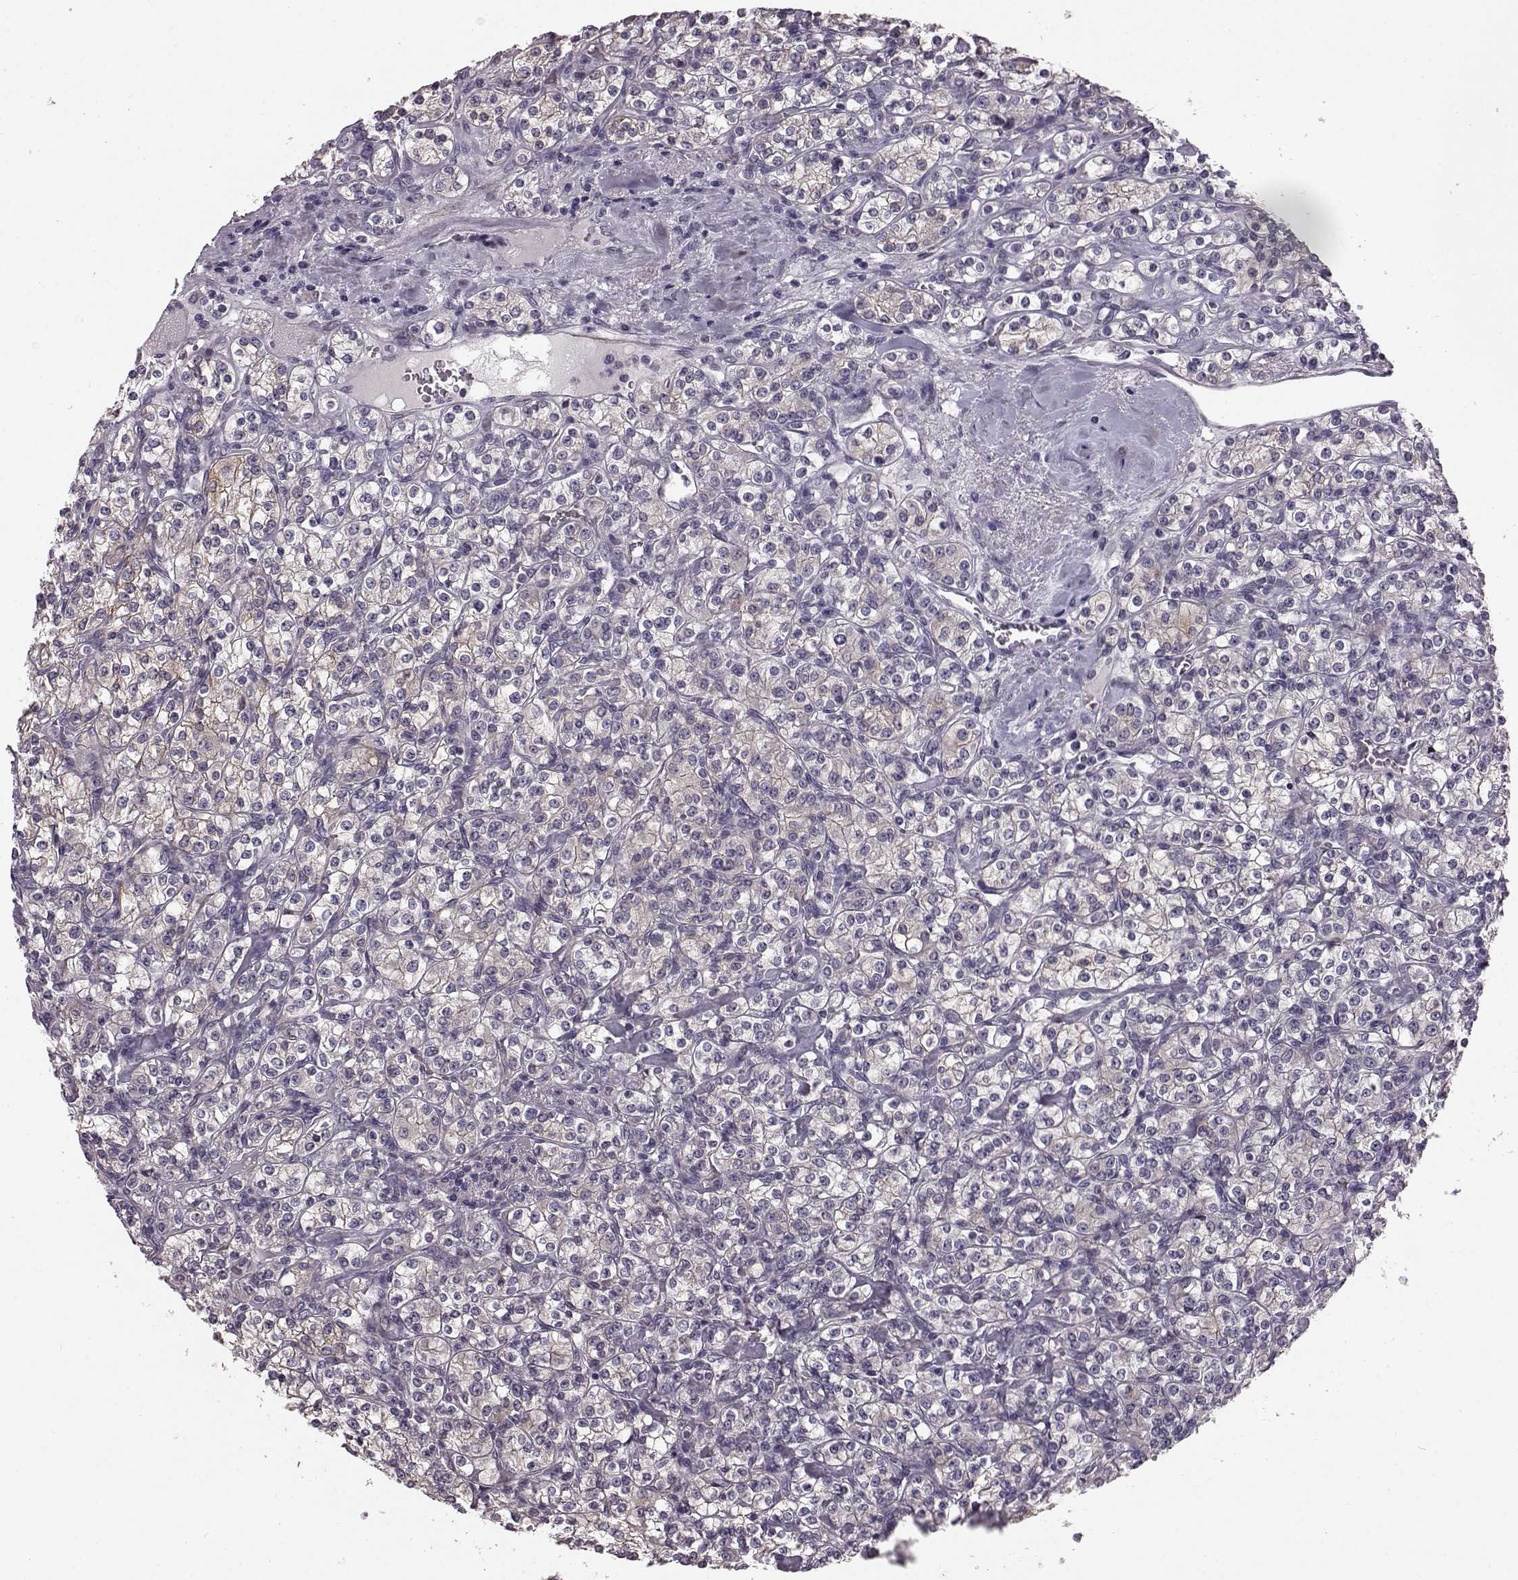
{"staining": {"intensity": "weak", "quantity": "<25%", "location": "cytoplasmic/membranous"}, "tissue": "renal cancer", "cell_type": "Tumor cells", "image_type": "cancer", "snomed": [{"axis": "morphology", "description": "Adenocarcinoma, NOS"}, {"axis": "topography", "description": "Kidney"}], "caption": "The immunohistochemistry (IHC) image has no significant staining in tumor cells of renal cancer (adenocarcinoma) tissue.", "gene": "GRK1", "patient": {"sex": "male", "age": 77}}